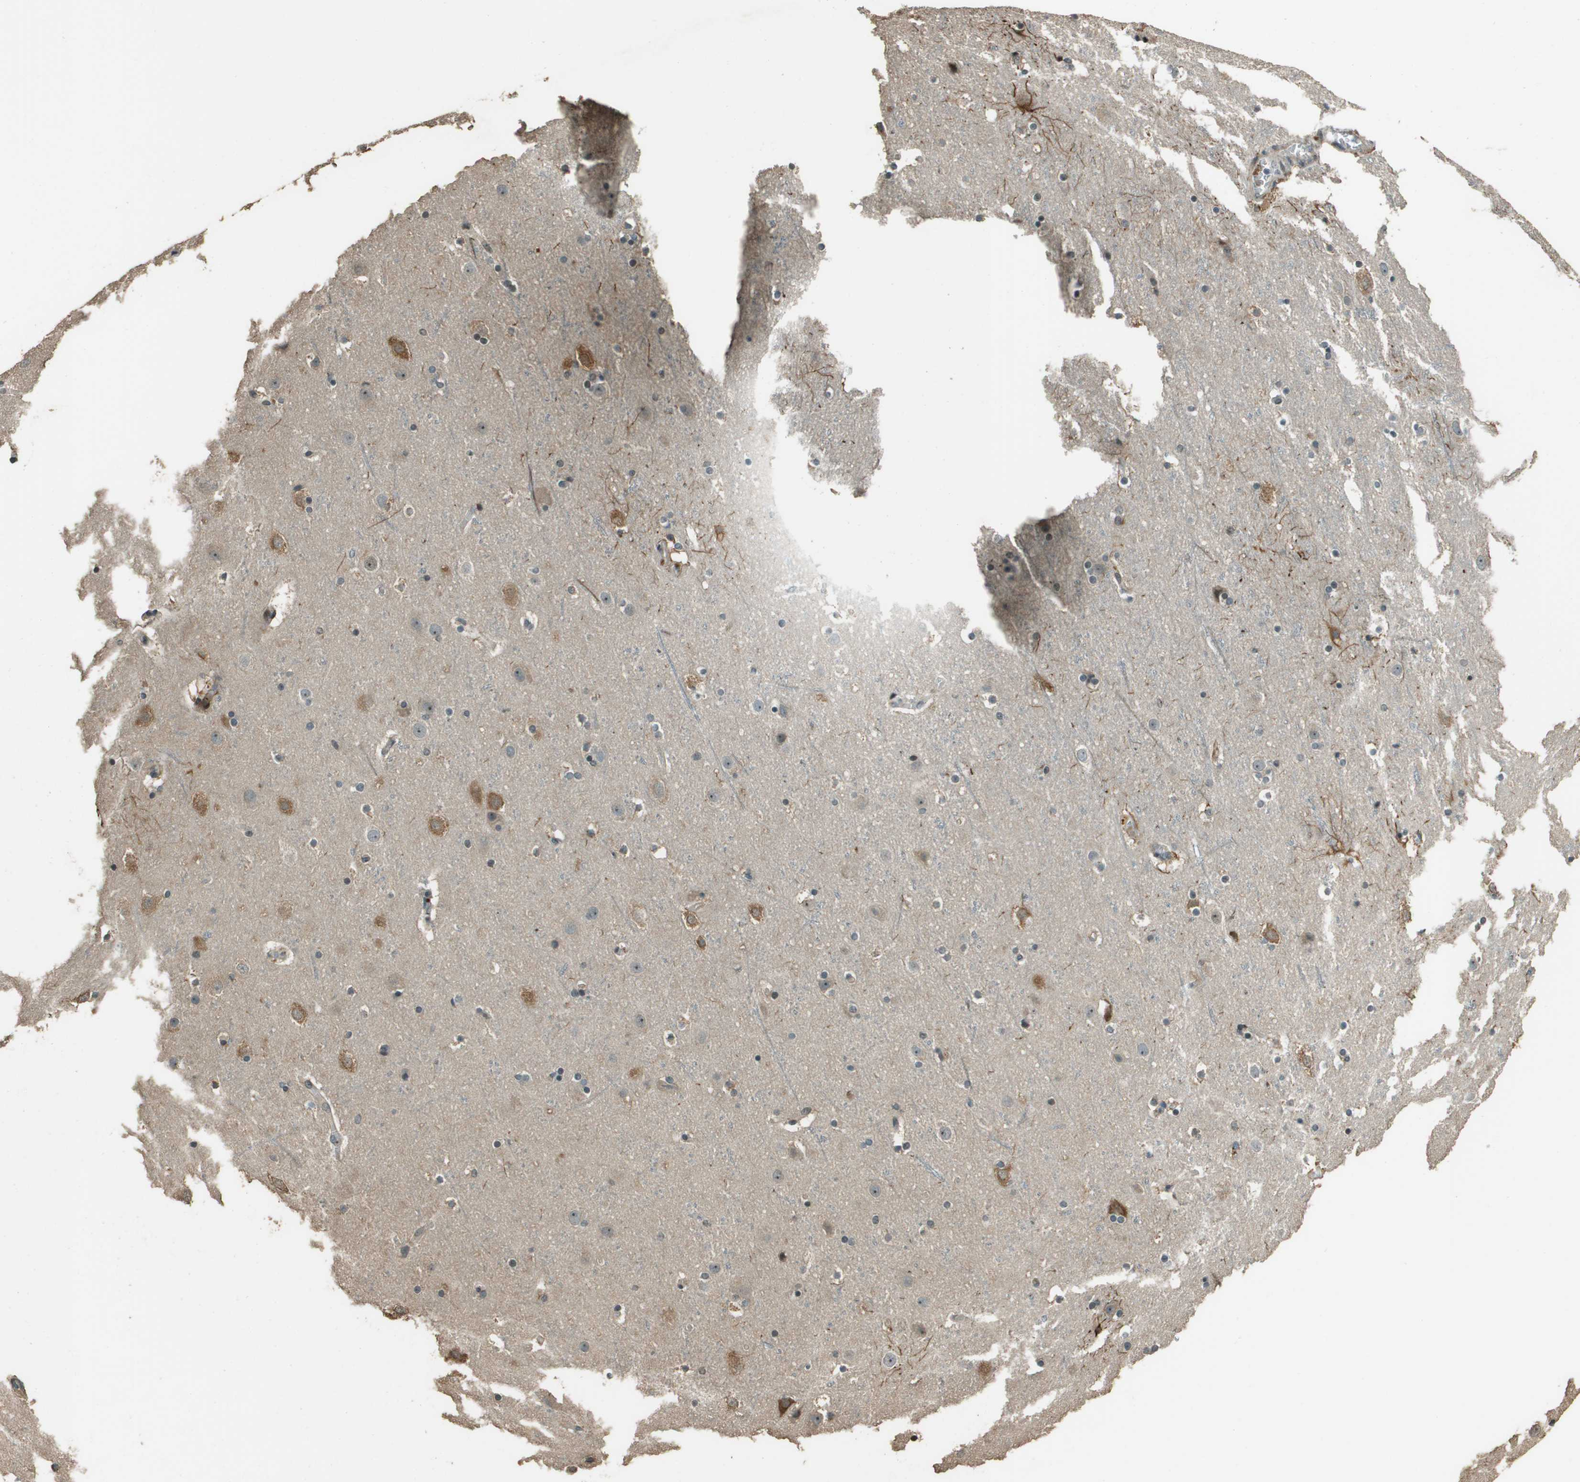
{"staining": {"intensity": "negative", "quantity": "none", "location": "none"}, "tissue": "cerebral cortex", "cell_type": "Endothelial cells", "image_type": "normal", "snomed": [{"axis": "morphology", "description": "Normal tissue, NOS"}, {"axis": "topography", "description": "Cerebral cortex"}], "caption": "Cerebral cortex was stained to show a protein in brown. There is no significant expression in endothelial cells.", "gene": "SDC3", "patient": {"sex": "male", "age": 45}}